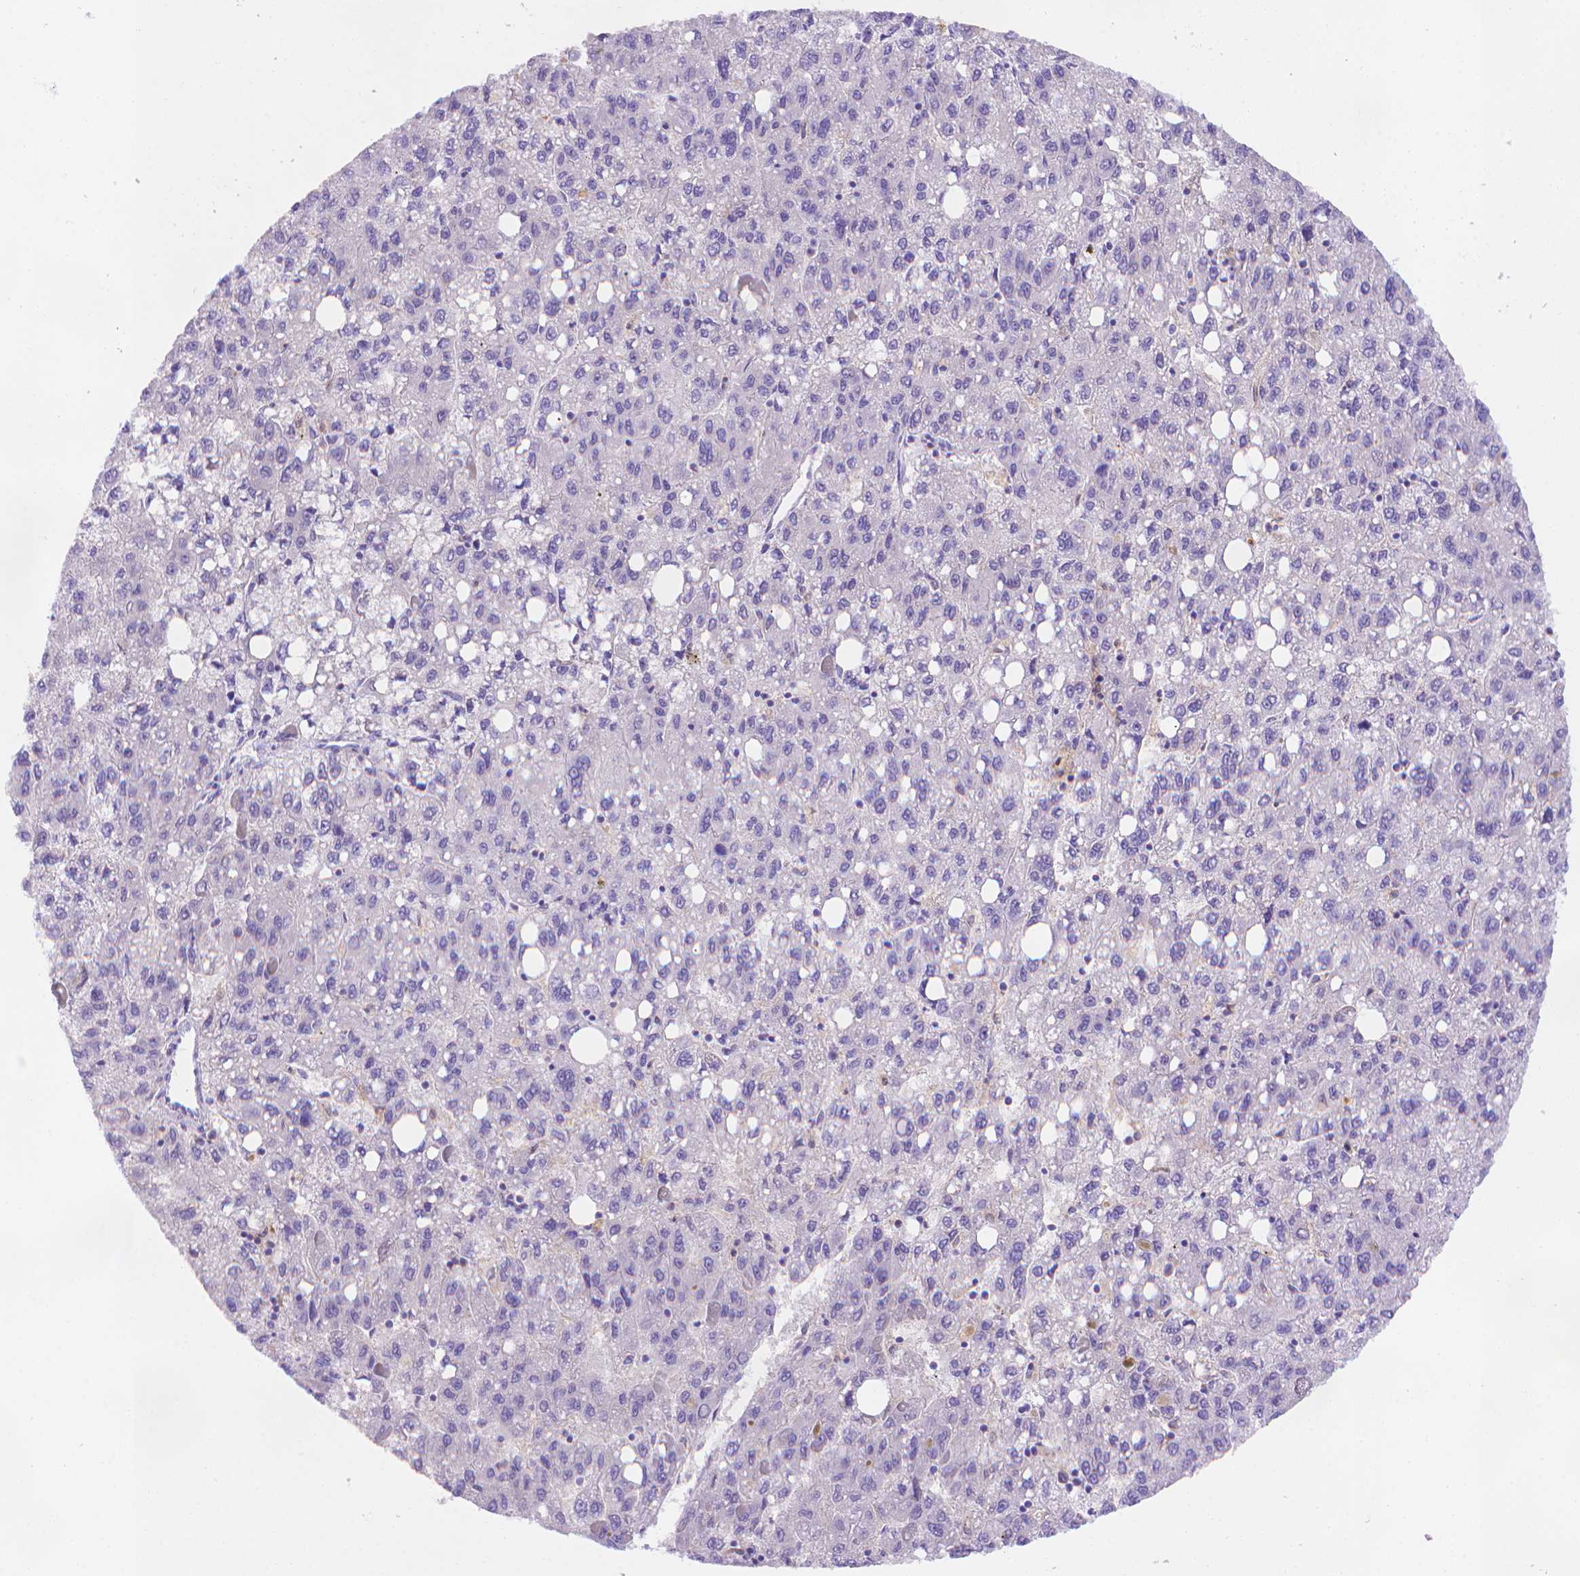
{"staining": {"intensity": "negative", "quantity": "none", "location": "none"}, "tissue": "liver cancer", "cell_type": "Tumor cells", "image_type": "cancer", "snomed": [{"axis": "morphology", "description": "Carcinoma, Hepatocellular, NOS"}, {"axis": "topography", "description": "Liver"}], "caption": "Tumor cells are negative for protein expression in human liver cancer (hepatocellular carcinoma). The staining was performed using DAB to visualize the protein expression in brown, while the nuclei were stained in blue with hematoxylin (Magnification: 20x).", "gene": "FGD2", "patient": {"sex": "female", "age": 82}}